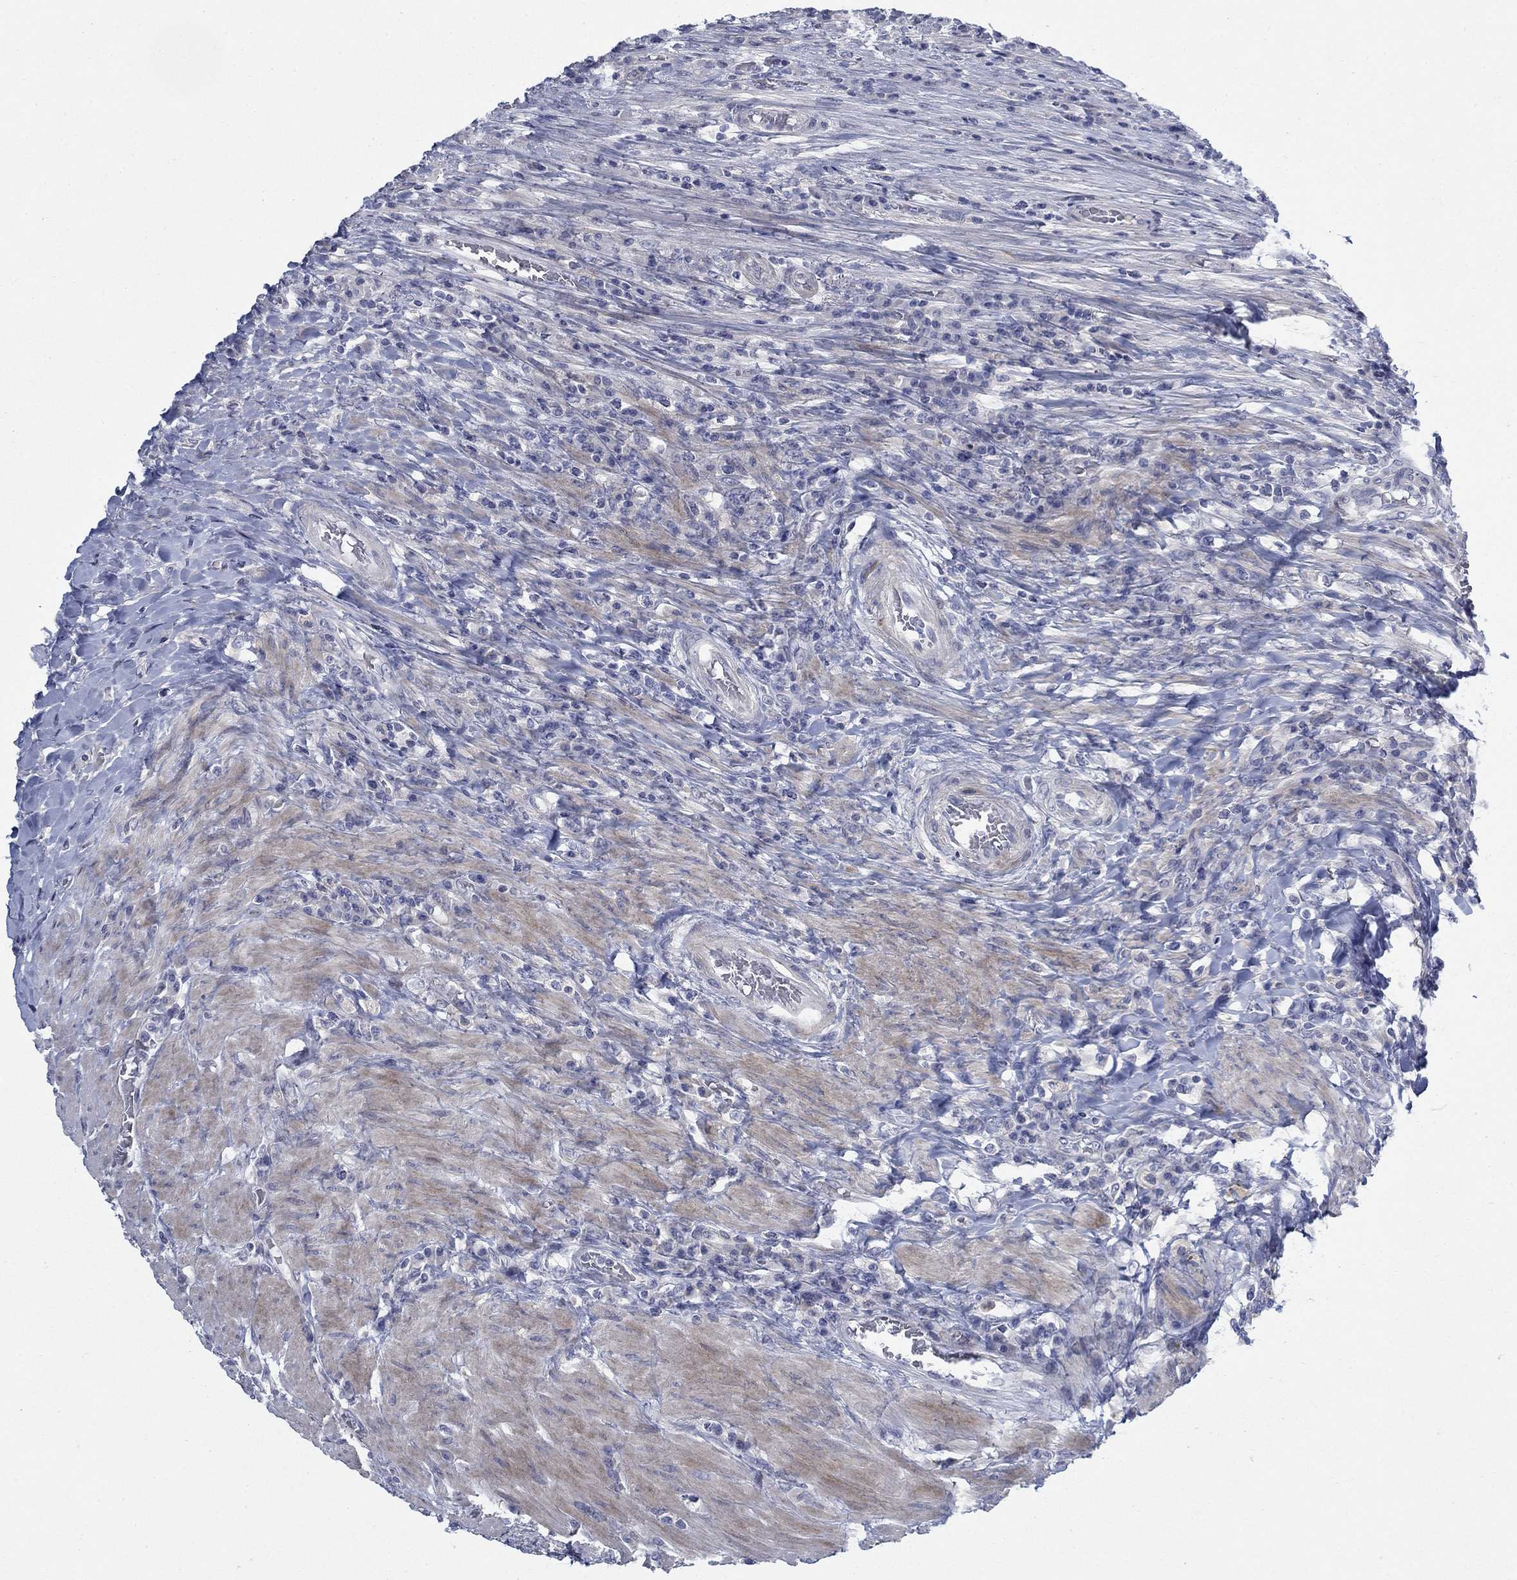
{"staining": {"intensity": "negative", "quantity": "none", "location": "none"}, "tissue": "colorectal cancer", "cell_type": "Tumor cells", "image_type": "cancer", "snomed": [{"axis": "morphology", "description": "Adenocarcinoma, NOS"}, {"axis": "topography", "description": "Colon"}], "caption": "IHC histopathology image of neoplastic tissue: human colorectal cancer stained with DAB (3,3'-diaminobenzidine) reveals no significant protein positivity in tumor cells.", "gene": "DNER", "patient": {"sex": "female", "age": 86}}